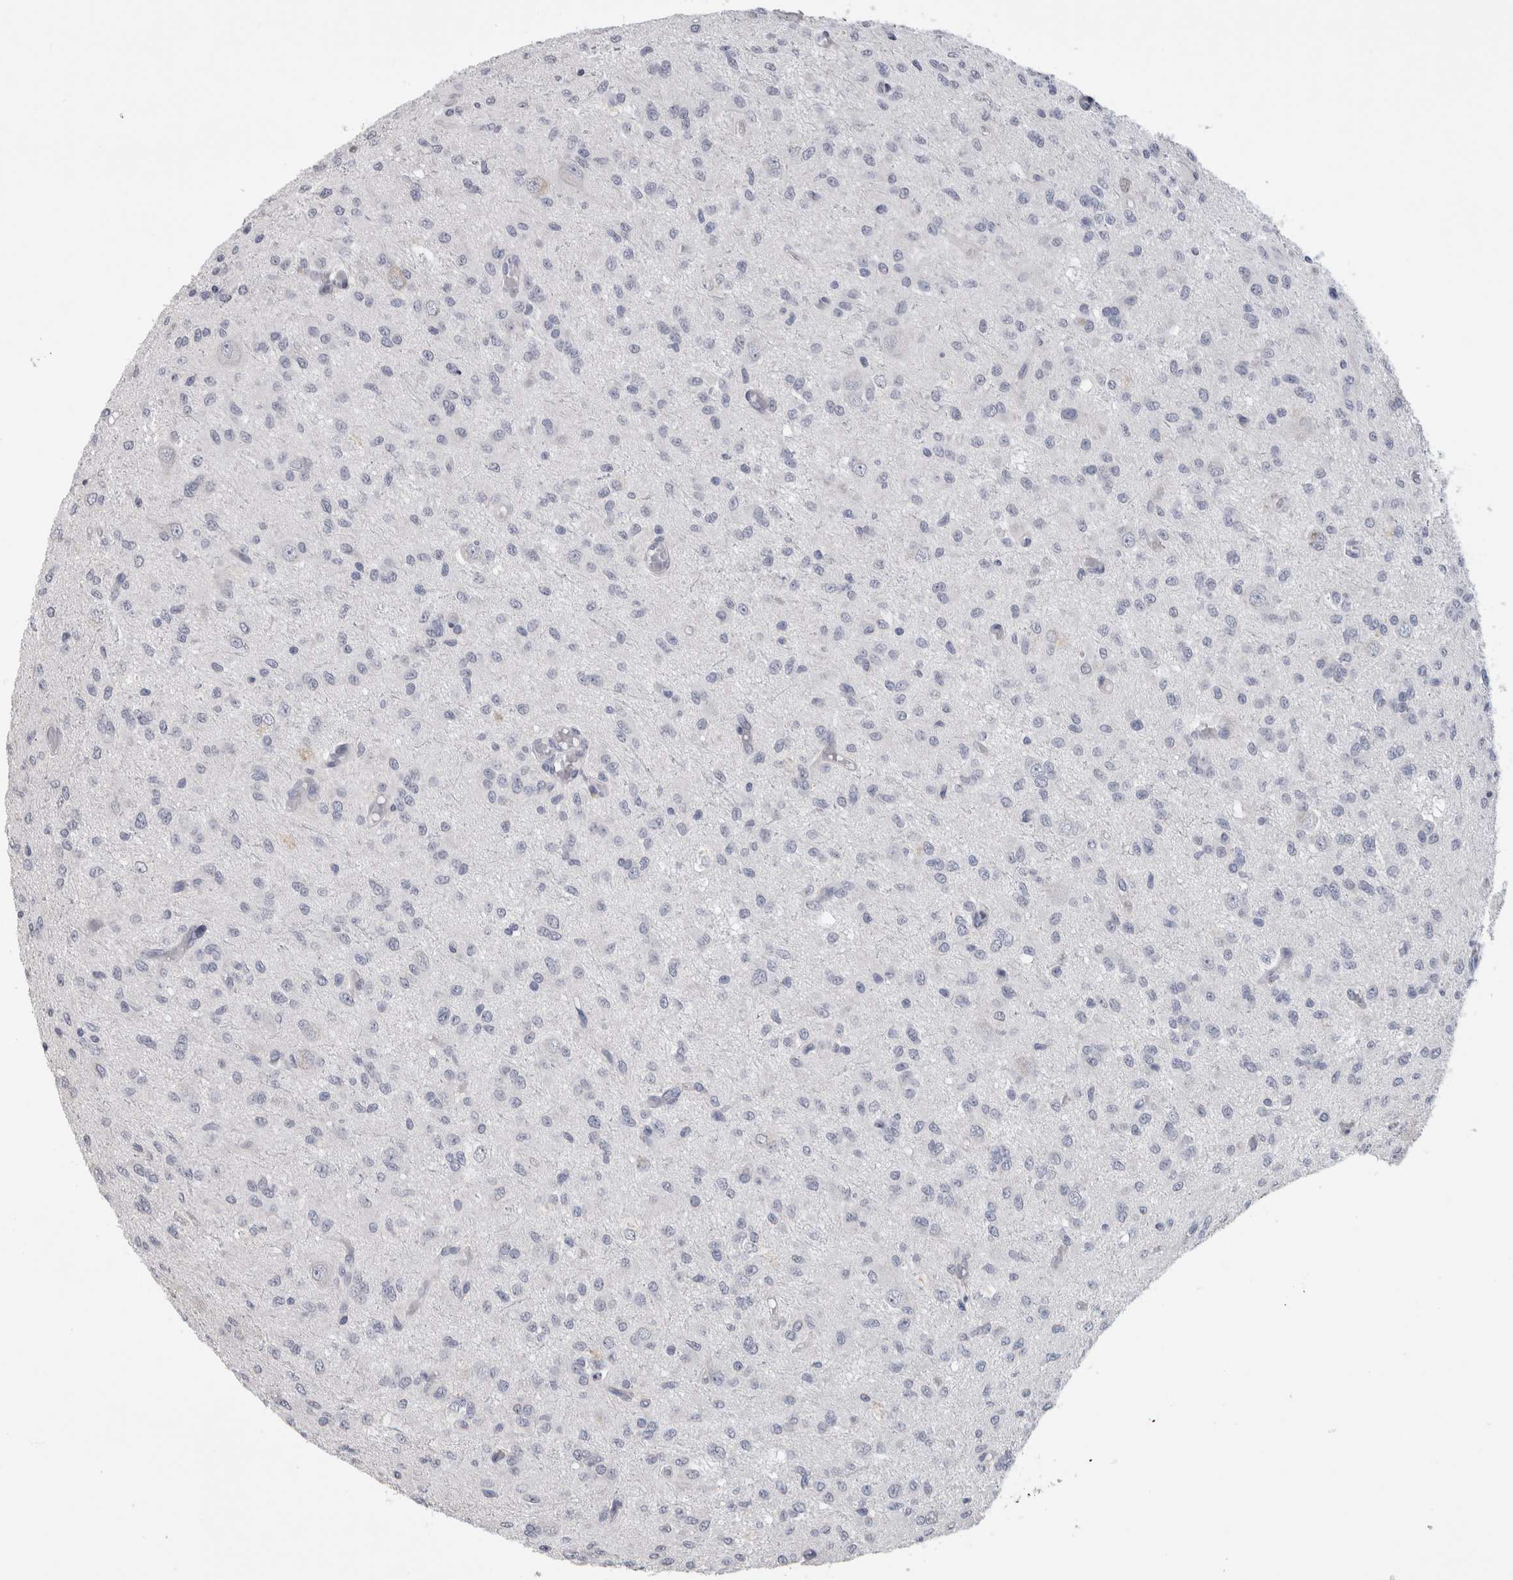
{"staining": {"intensity": "negative", "quantity": "none", "location": "none"}, "tissue": "glioma", "cell_type": "Tumor cells", "image_type": "cancer", "snomed": [{"axis": "morphology", "description": "Glioma, malignant, High grade"}, {"axis": "topography", "description": "Brain"}], "caption": "The micrograph reveals no staining of tumor cells in malignant high-grade glioma.", "gene": "IL33", "patient": {"sex": "female", "age": 59}}